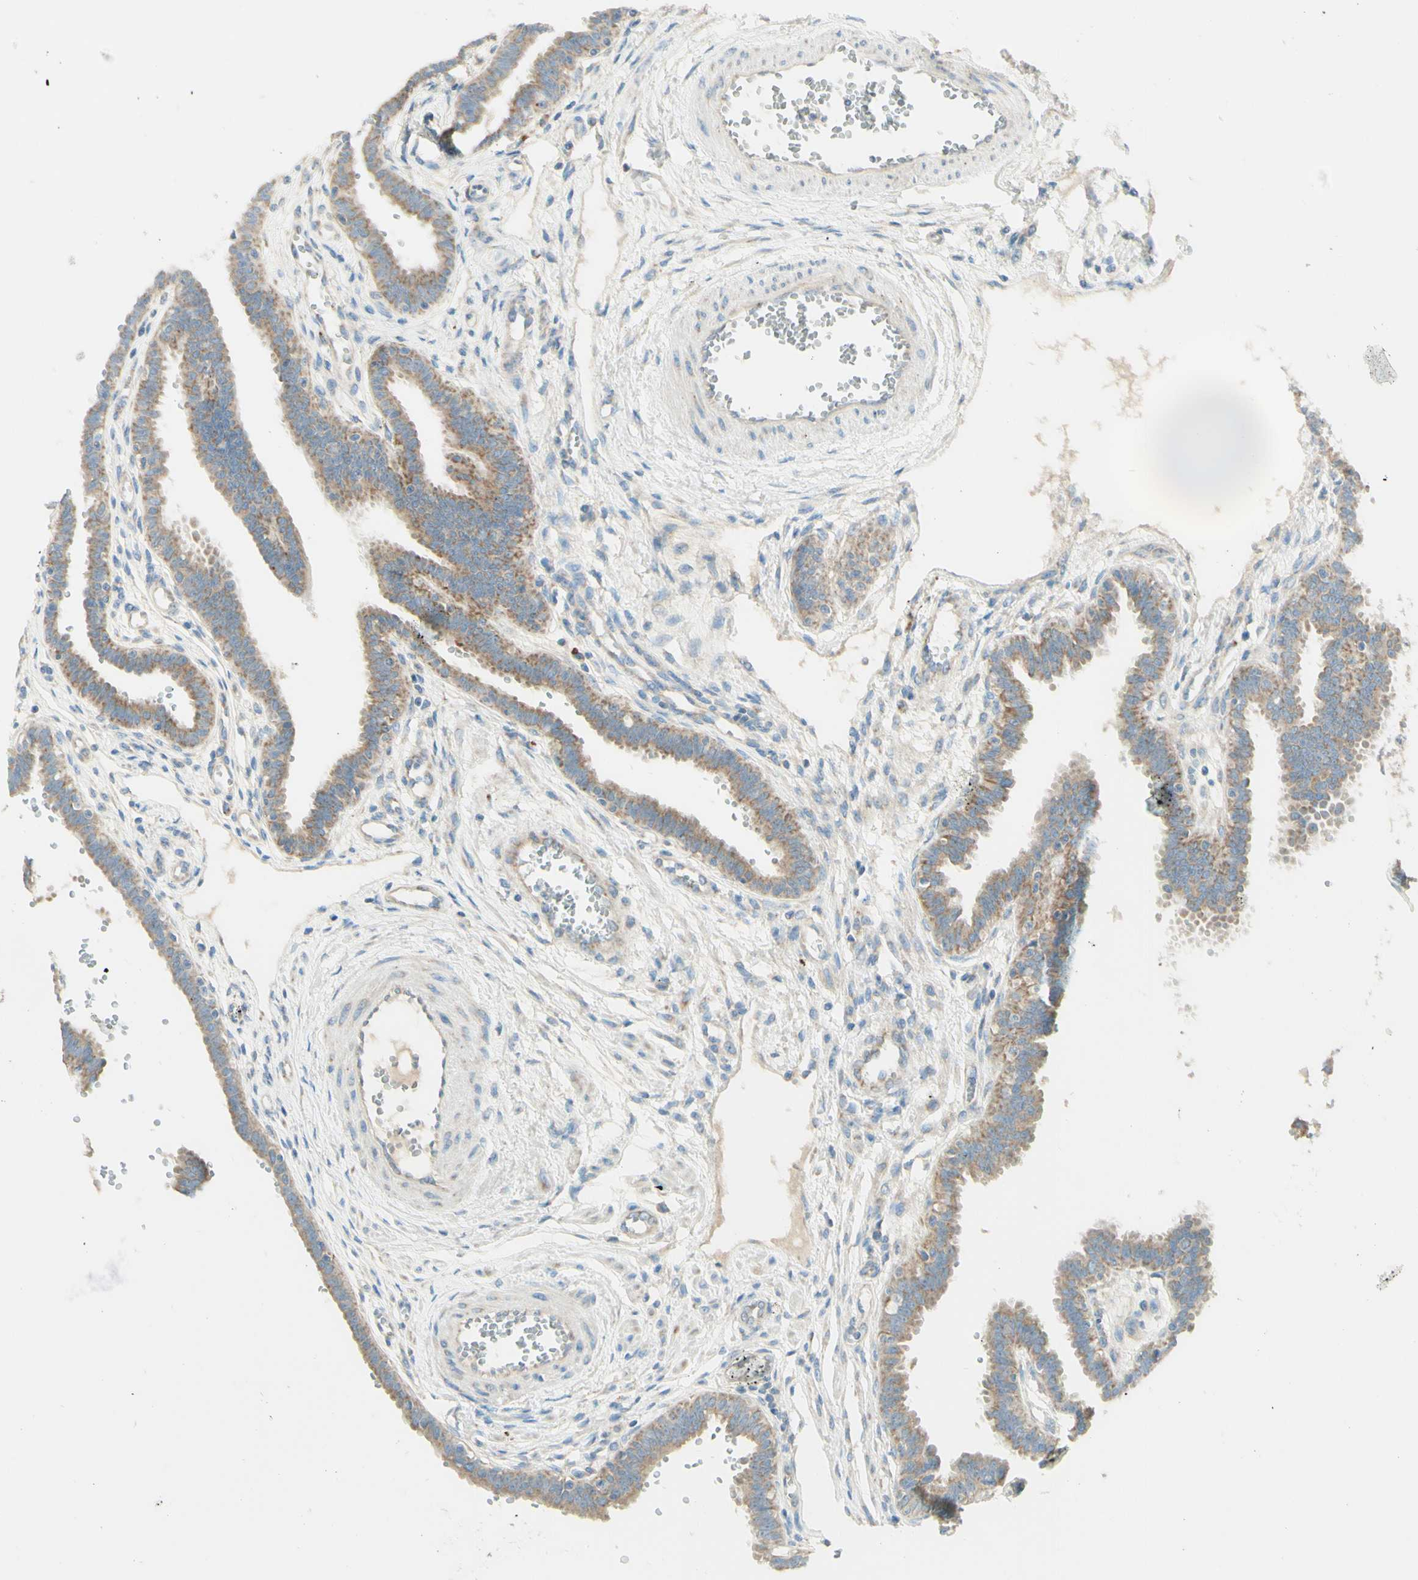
{"staining": {"intensity": "strong", "quantity": ">75%", "location": "cytoplasmic/membranous"}, "tissue": "fallopian tube", "cell_type": "Glandular cells", "image_type": "normal", "snomed": [{"axis": "morphology", "description": "Normal tissue, NOS"}, {"axis": "topography", "description": "Fallopian tube"}], "caption": "Unremarkable fallopian tube exhibits strong cytoplasmic/membranous positivity in approximately >75% of glandular cells The staining was performed using DAB, with brown indicating positive protein expression. Nuclei are stained blue with hematoxylin..", "gene": "ARMC10", "patient": {"sex": "female", "age": 32}}